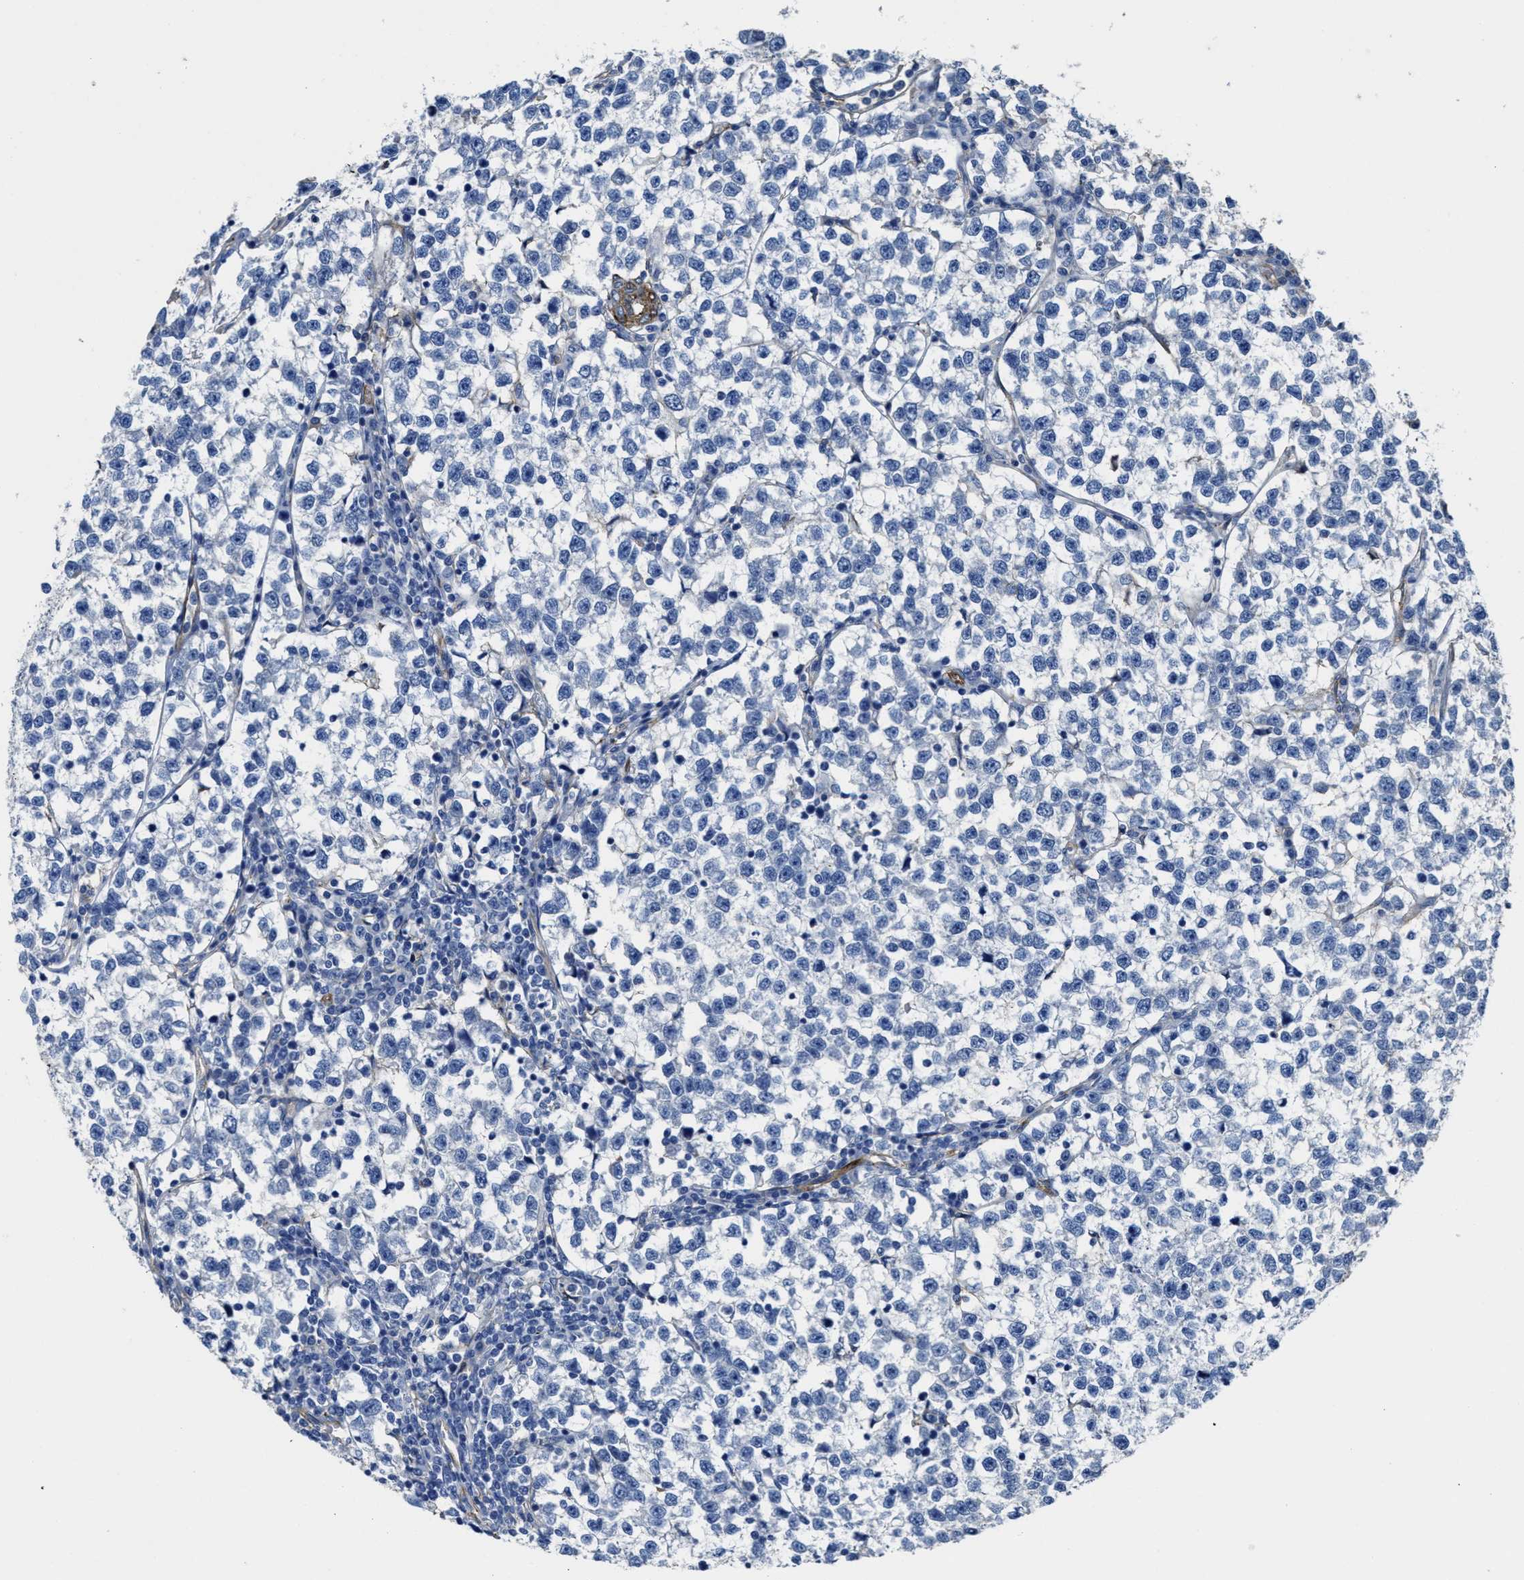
{"staining": {"intensity": "negative", "quantity": "none", "location": "none"}, "tissue": "testis cancer", "cell_type": "Tumor cells", "image_type": "cancer", "snomed": [{"axis": "morphology", "description": "Normal tissue, NOS"}, {"axis": "morphology", "description": "Seminoma, NOS"}, {"axis": "topography", "description": "Testis"}], "caption": "Tumor cells show no significant positivity in testis cancer. (Stains: DAB immunohistochemistry with hematoxylin counter stain, Microscopy: brightfield microscopy at high magnification).", "gene": "NAB1", "patient": {"sex": "male", "age": 43}}